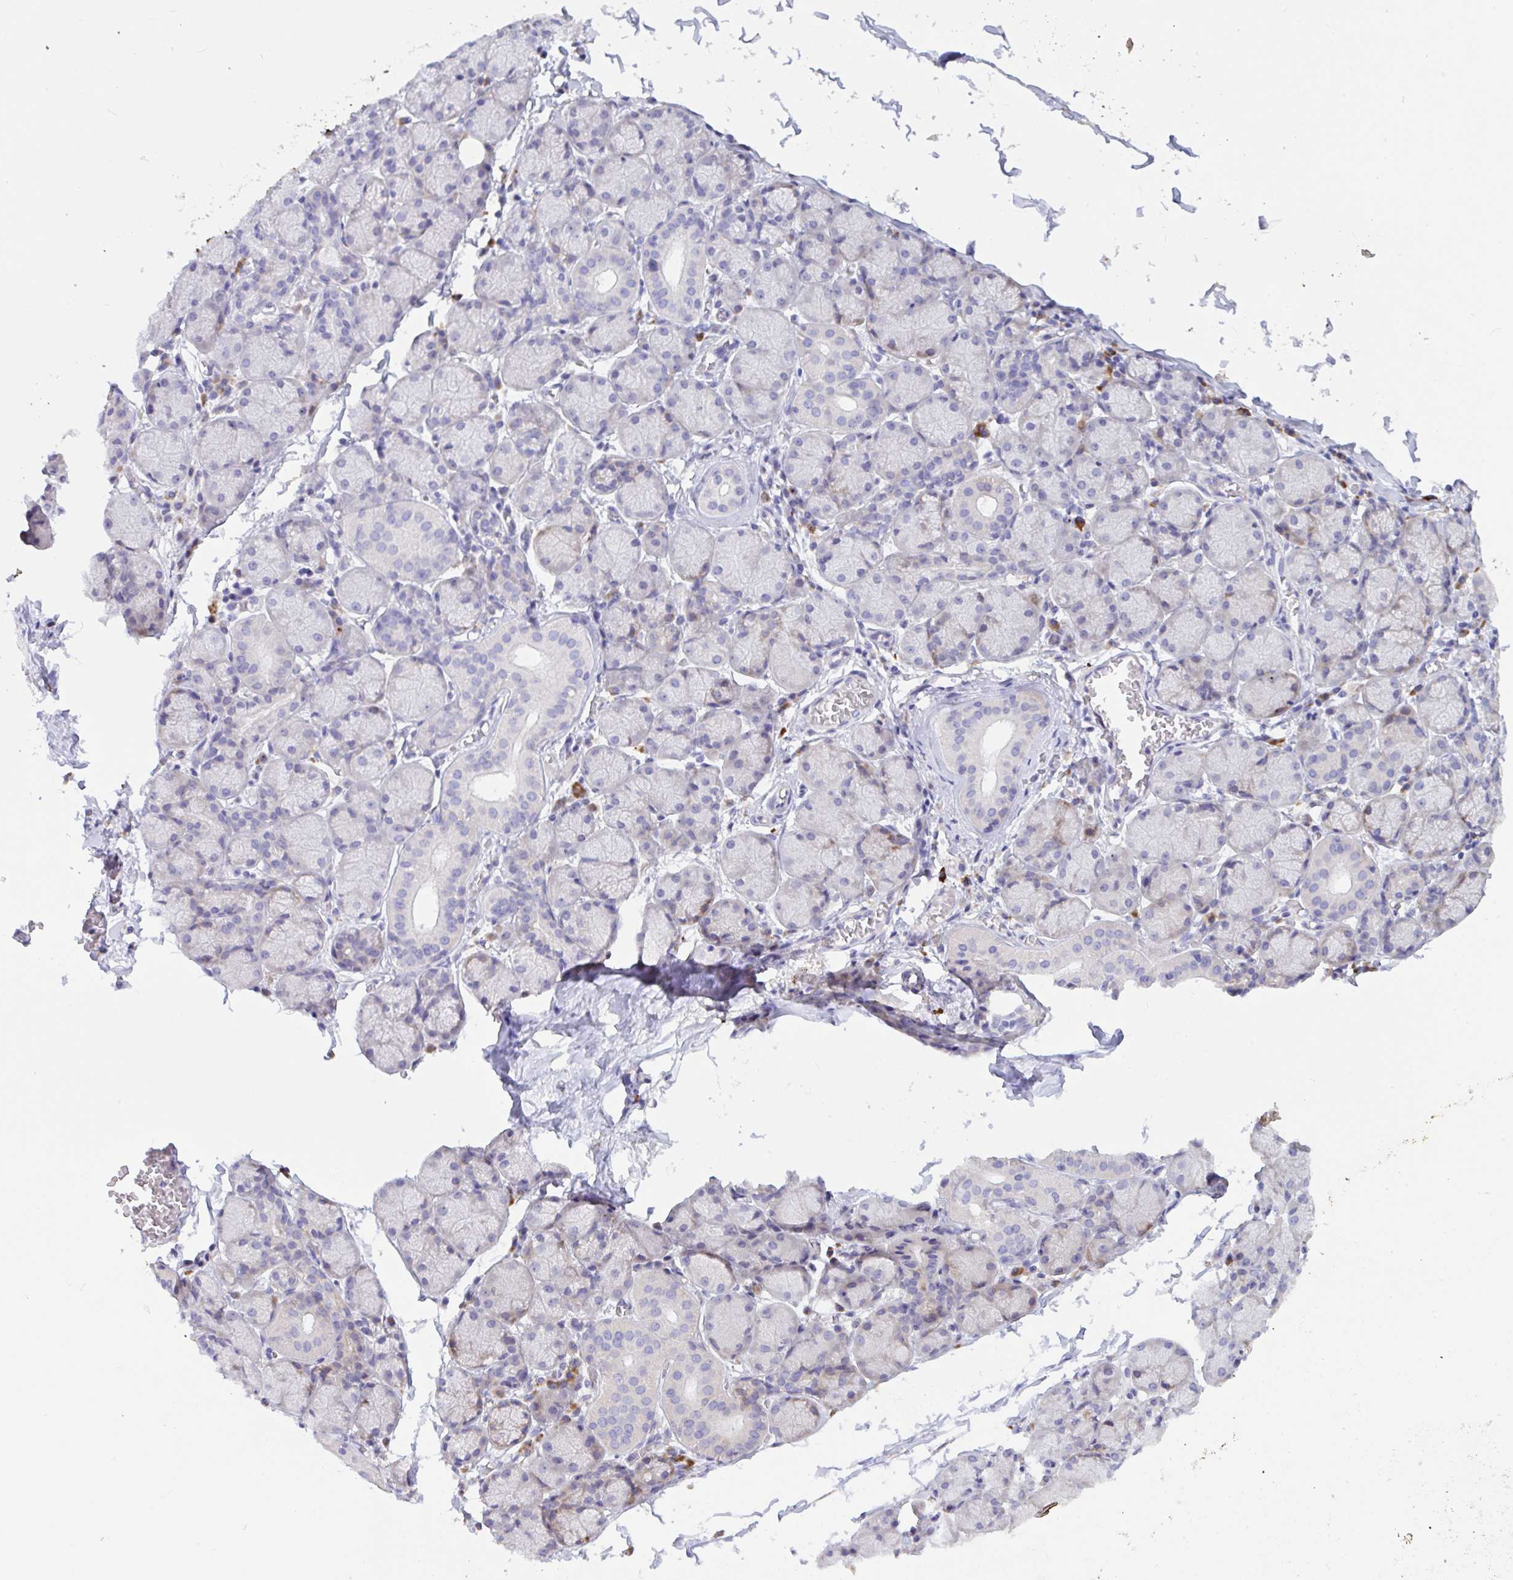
{"staining": {"intensity": "negative", "quantity": "none", "location": "none"}, "tissue": "salivary gland", "cell_type": "Glandular cells", "image_type": "normal", "snomed": [{"axis": "morphology", "description": "Normal tissue, NOS"}, {"axis": "topography", "description": "Salivary gland"}], "caption": "DAB immunohistochemical staining of unremarkable salivary gland demonstrates no significant expression in glandular cells. Brightfield microscopy of immunohistochemistry (IHC) stained with DAB (3,3'-diaminobenzidine) (brown) and hematoxylin (blue), captured at high magnification.", "gene": "DSC3", "patient": {"sex": "female", "age": 24}}